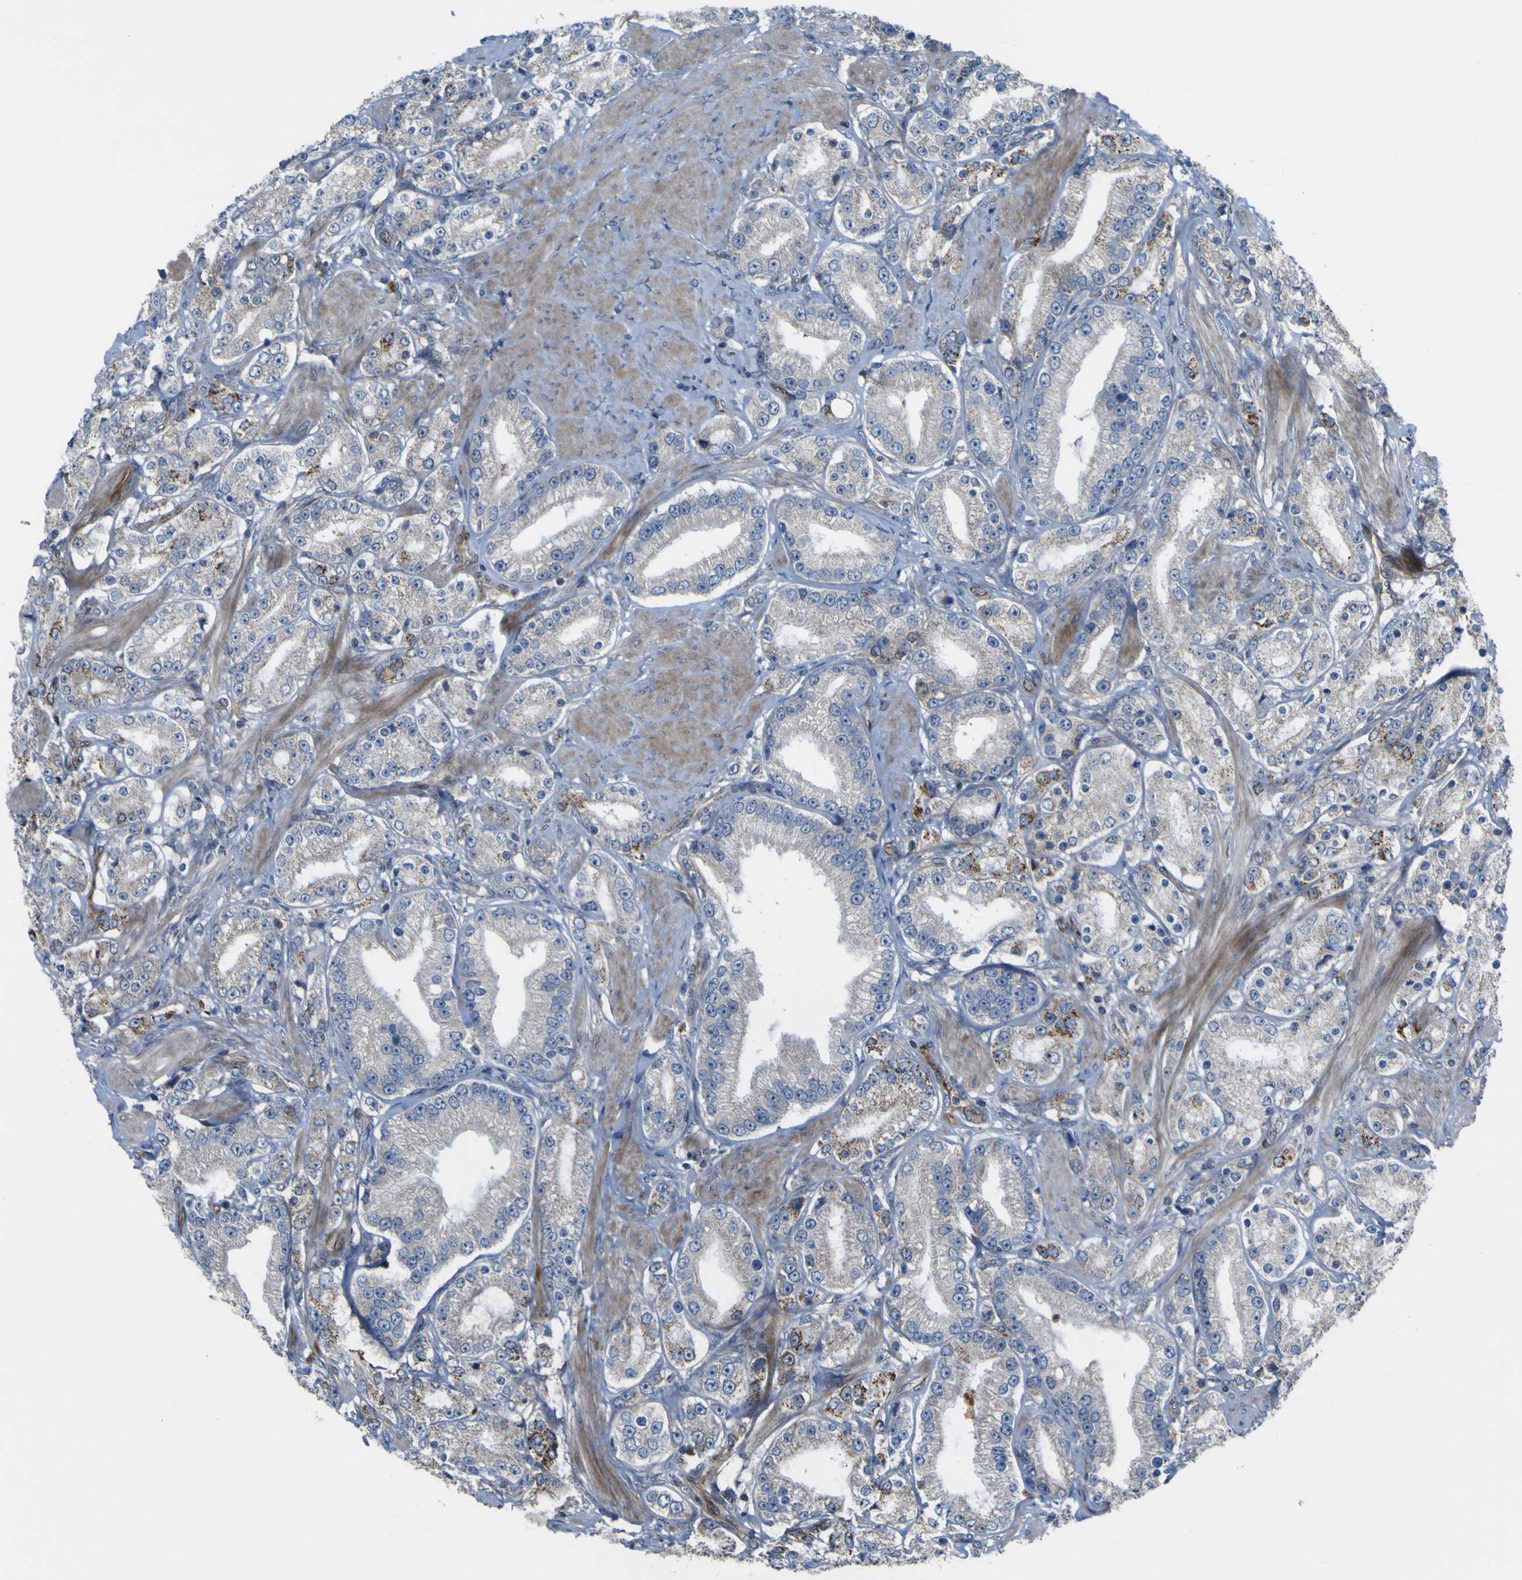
{"staining": {"intensity": "moderate", "quantity": "<25%", "location": "cytoplasmic/membranous"}, "tissue": "prostate cancer", "cell_type": "Tumor cells", "image_type": "cancer", "snomed": [{"axis": "morphology", "description": "Adenocarcinoma, Low grade"}, {"axis": "topography", "description": "Prostate"}], "caption": "A brown stain highlights moderate cytoplasmic/membranous positivity of a protein in prostate cancer tumor cells.", "gene": "GPLD1", "patient": {"sex": "male", "age": 63}}